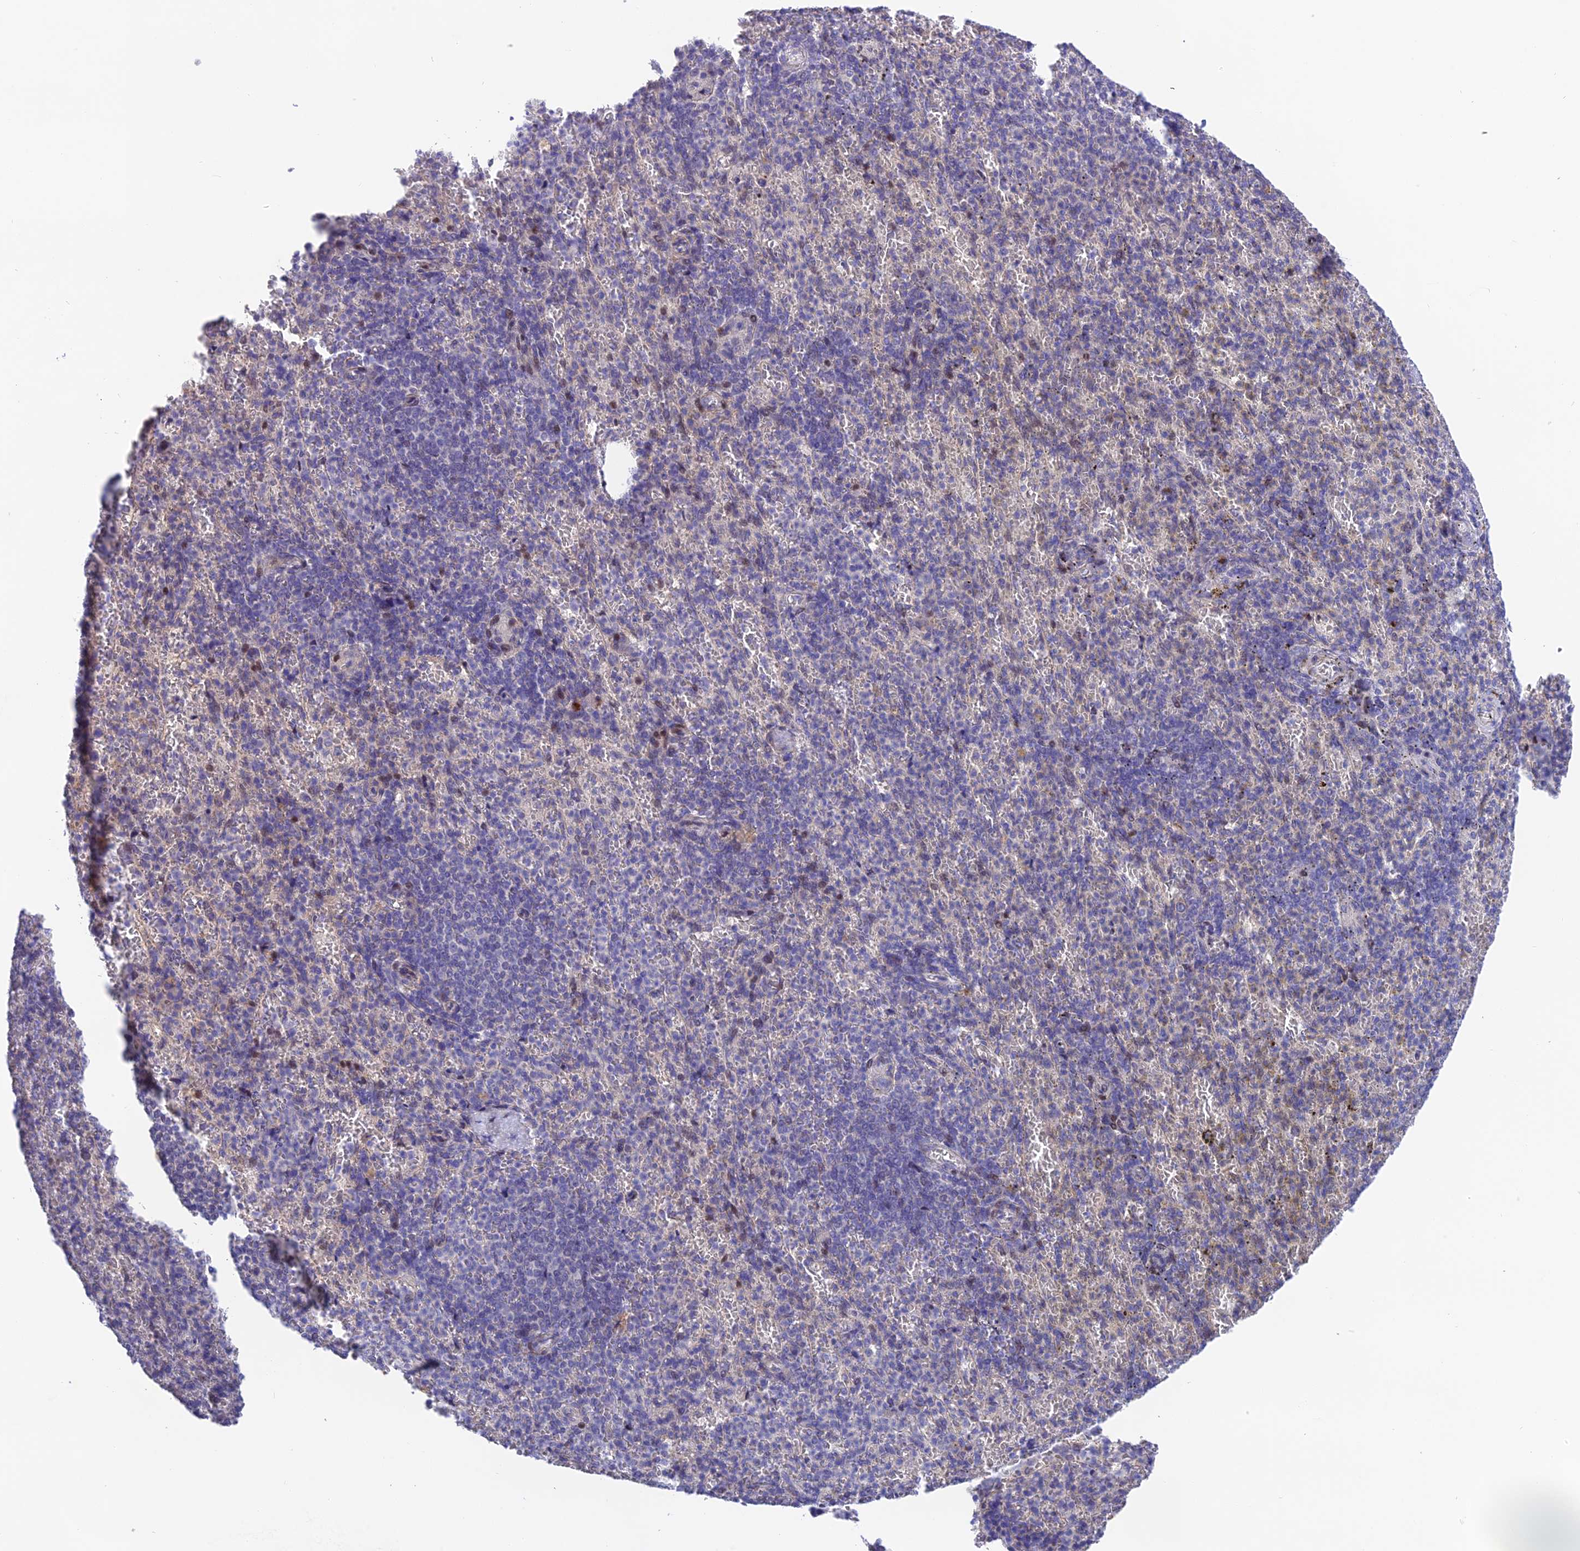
{"staining": {"intensity": "moderate", "quantity": "<25%", "location": "cytoplasmic/membranous,nuclear"}, "tissue": "spleen", "cell_type": "Cells in red pulp", "image_type": "normal", "snomed": [{"axis": "morphology", "description": "Normal tissue, NOS"}, {"axis": "topography", "description": "Spleen"}], "caption": "Immunohistochemistry (IHC) (DAB (3,3'-diaminobenzidine)) staining of benign human spleen demonstrates moderate cytoplasmic/membranous,nuclear protein positivity in about <25% of cells in red pulp.", "gene": "PUS10", "patient": {"sex": "female", "age": 74}}